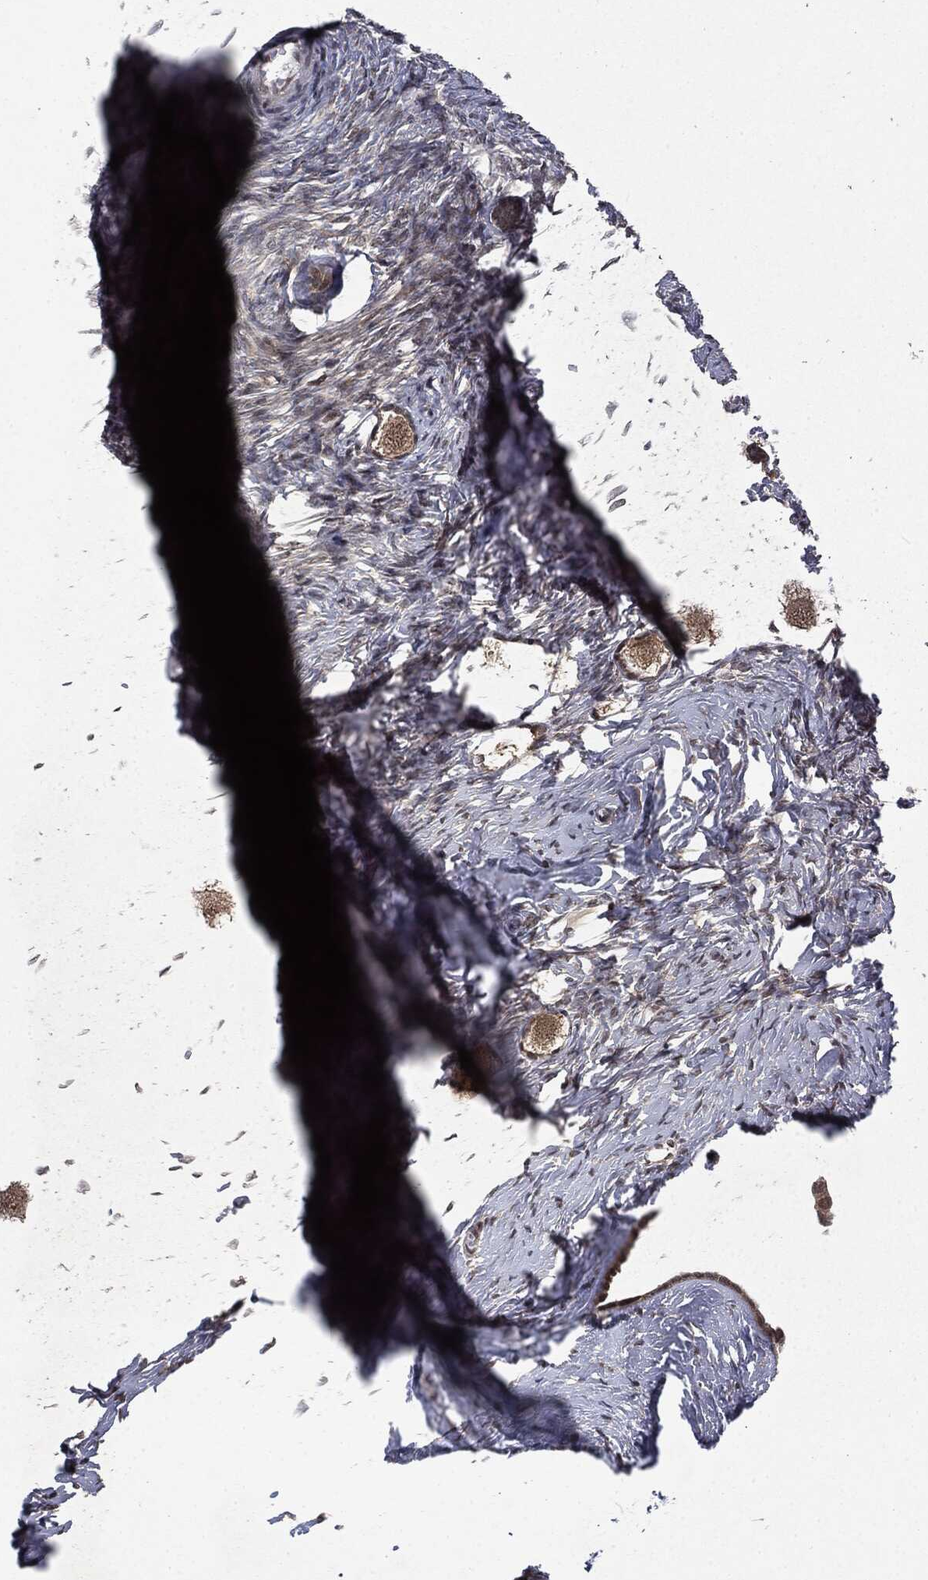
{"staining": {"intensity": "moderate", "quantity": ">75%", "location": "cytoplasmic/membranous"}, "tissue": "ovary", "cell_type": "Follicle cells", "image_type": "normal", "snomed": [{"axis": "morphology", "description": "Normal tissue, NOS"}, {"axis": "topography", "description": "Ovary"}], "caption": "Immunohistochemistry staining of benign ovary, which exhibits medium levels of moderate cytoplasmic/membranous expression in about >75% of follicle cells indicating moderate cytoplasmic/membranous protein staining. The staining was performed using DAB (3,3'-diaminobenzidine) (brown) for protein detection and nuclei were counterstained in hematoxylin (blue).", "gene": "STAU2", "patient": {"sex": "female", "age": 27}}